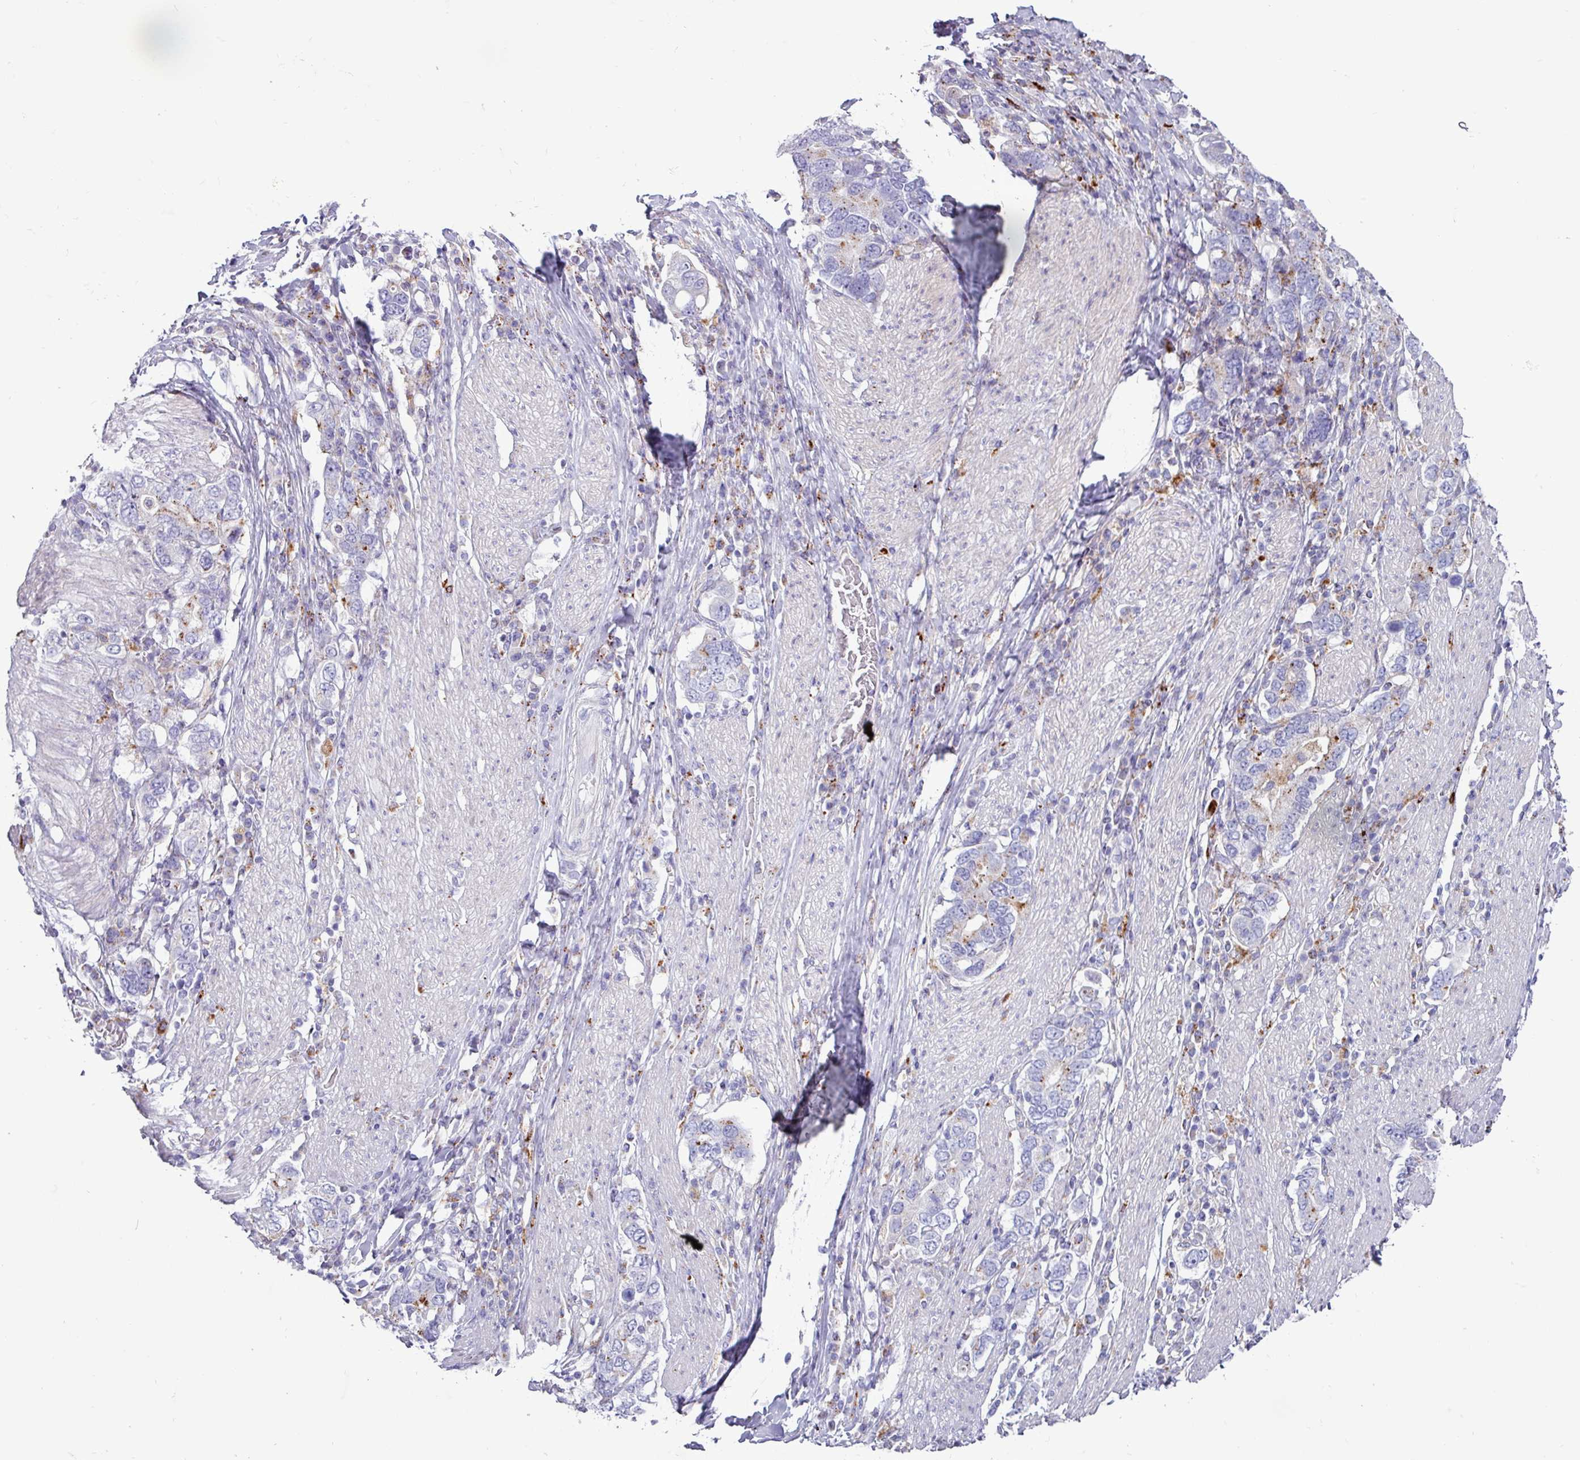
{"staining": {"intensity": "weak", "quantity": "25%-75%", "location": "cytoplasmic/membranous"}, "tissue": "stomach cancer", "cell_type": "Tumor cells", "image_type": "cancer", "snomed": [{"axis": "morphology", "description": "Adenocarcinoma, NOS"}, {"axis": "topography", "description": "Stomach, upper"}, {"axis": "topography", "description": "Stomach"}], "caption": "Protein staining by immunohistochemistry exhibits weak cytoplasmic/membranous staining in approximately 25%-75% of tumor cells in adenocarcinoma (stomach).", "gene": "AMIGO2", "patient": {"sex": "male", "age": 62}}